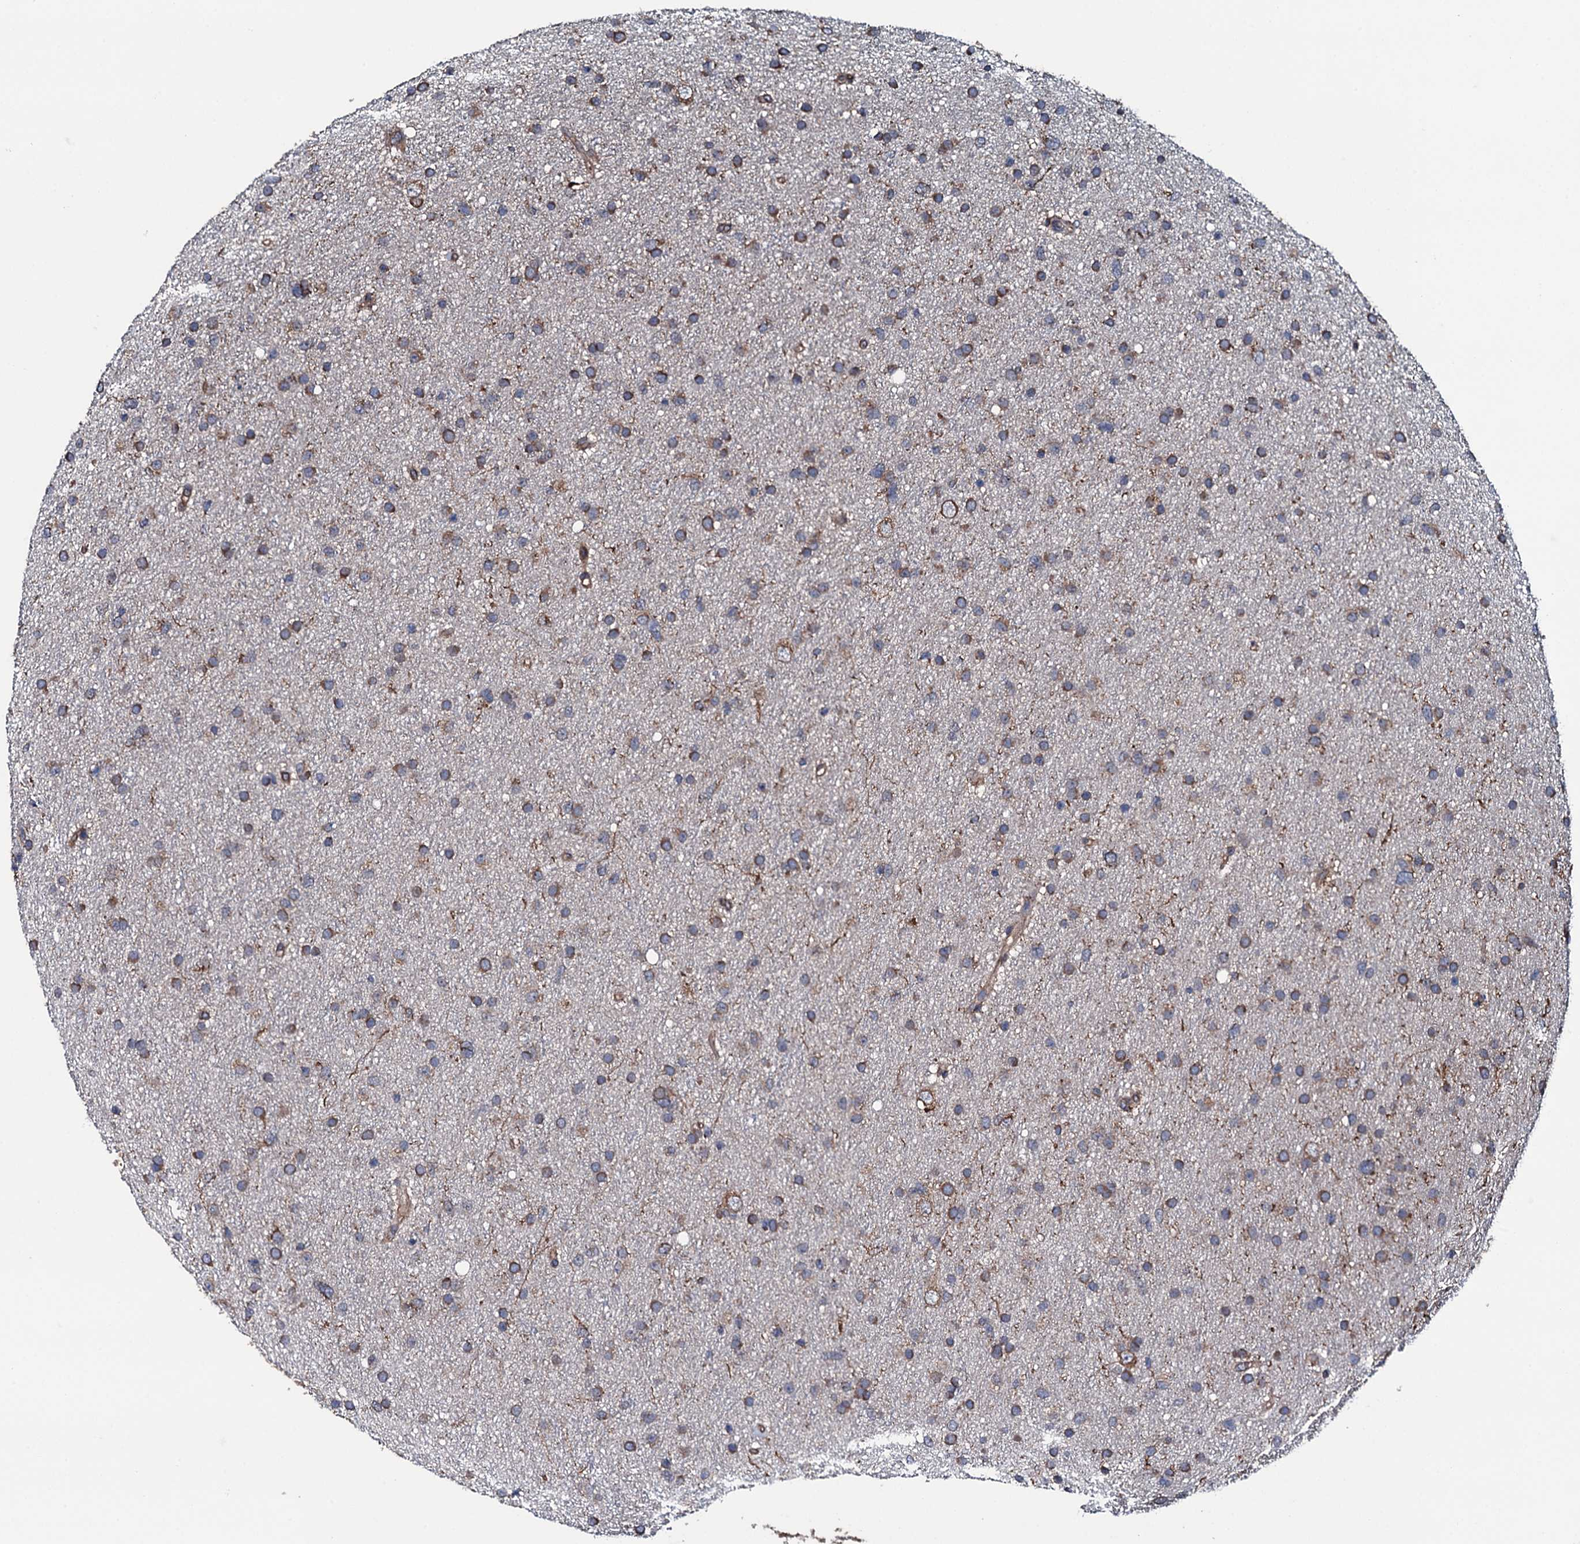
{"staining": {"intensity": "moderate", "quantity": ">75%", "location": "cytoplasmic/membranous"}, "tissue": "glioma", "cell_type": "Tumor cells", "image_type": "cancer", "snomed": [{"axis": "morphology", "description": "Glioma, malignant, Low grade"}, {"axis": "topography", "description": "Cerebral cortex"}], "caption": "This is an image of immunohistochemistry (IHC) staining of glioma, which shows moderate staining in the cytoplasmic/membranous of tumor cells.", "gene": "RAB12", "patient": {"sex": "female", "age": 39}}